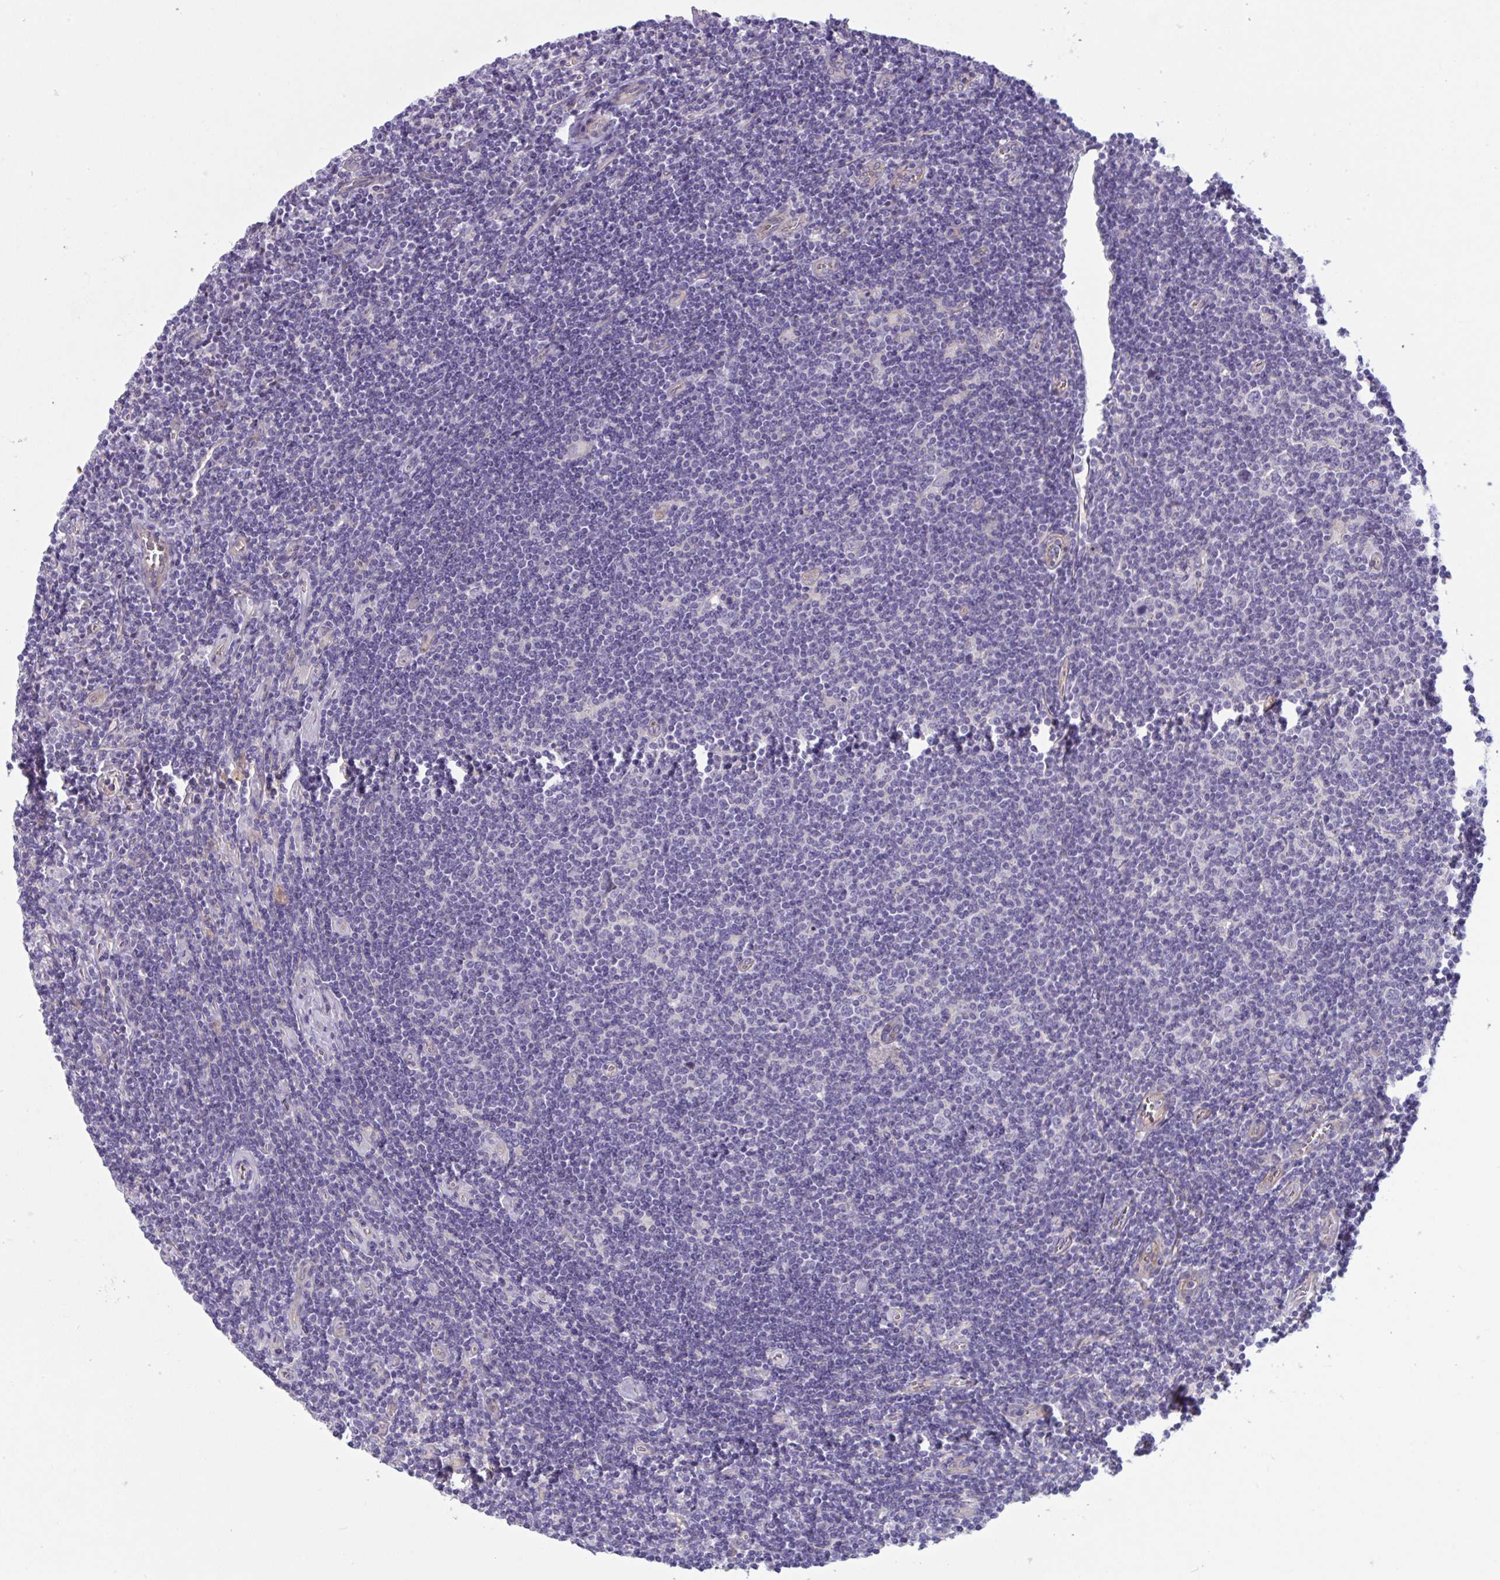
{"staining": {"intensity": "negative", "quantity": "none", "location": "none"}, "tissue": "lymphoma", "cell_type": "Tumor cells", "image_type": "cancer", "snomed": [{"axis": "morphology", "description": "Hodgkin's disease, NOS"}, {"axis": "topography", "description": "Lymph node"}], "caption": "Immunohistochemical staining of human lymphoma exhibits no significant staining in tumor cells.", "gene": "TTC7B", "patient": {"sex": "male", "age": 40}}